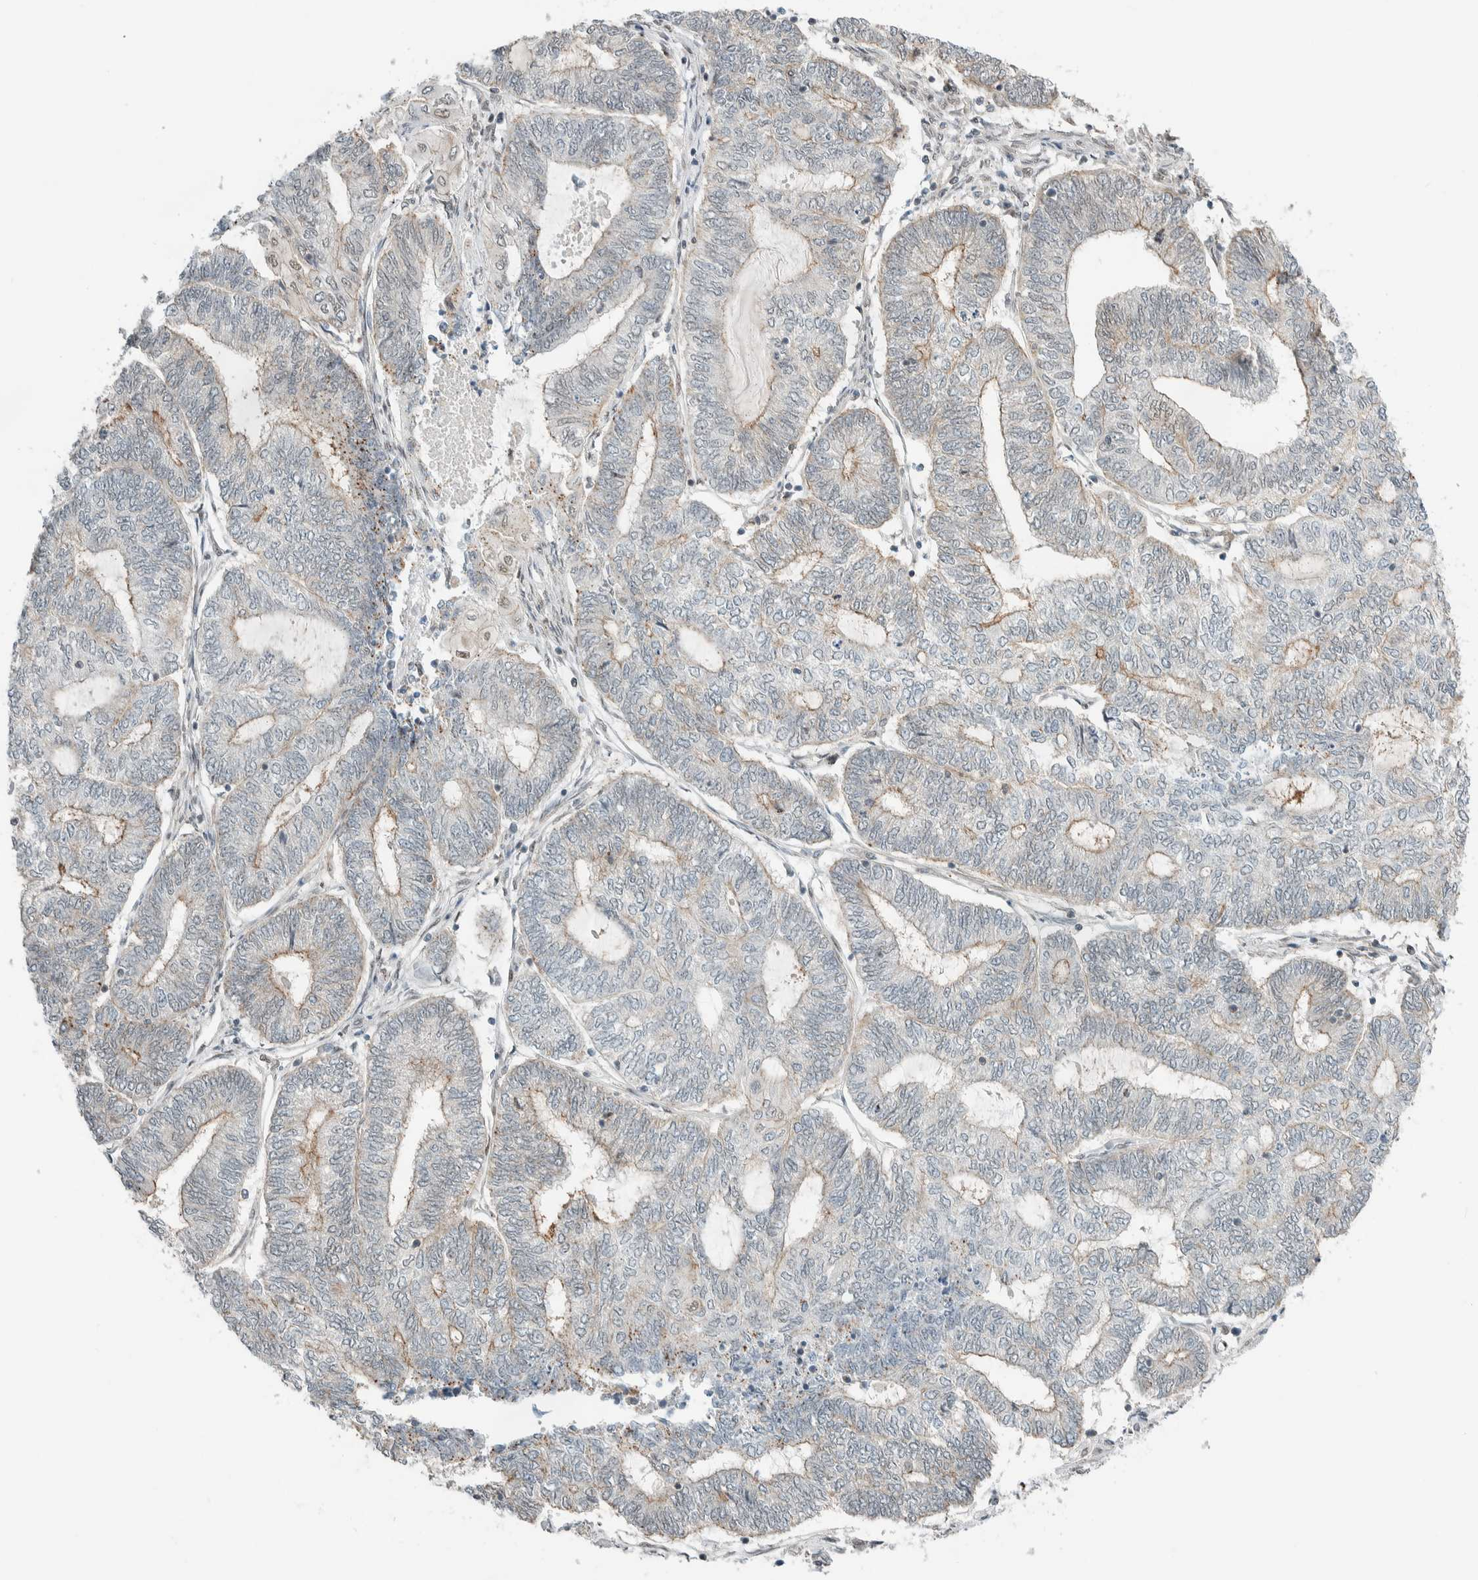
{"staining": {"intensity": "weak", "quantity": "<25%", "location": "cytoplasmic/membranous"}, "tissue": "endometrial cancer", "cell_type": "Tumor cells", "image_type": "cancer", "snomed": [{"axis": "morphology", "description": "Adenocarcinoma, NOS"}, {"axis": "topography", "description": "Uterus"}, {"axis": "topography", "description": "Endometrium"}], "caption": "Tumor cells are negative for brown protein staining in endometrial adenocarcinoma. (DAB immunohistochemistry (IHC), high magnification).", "gene": "TFE3", "patient": {"sex": "female", "age": 70}}